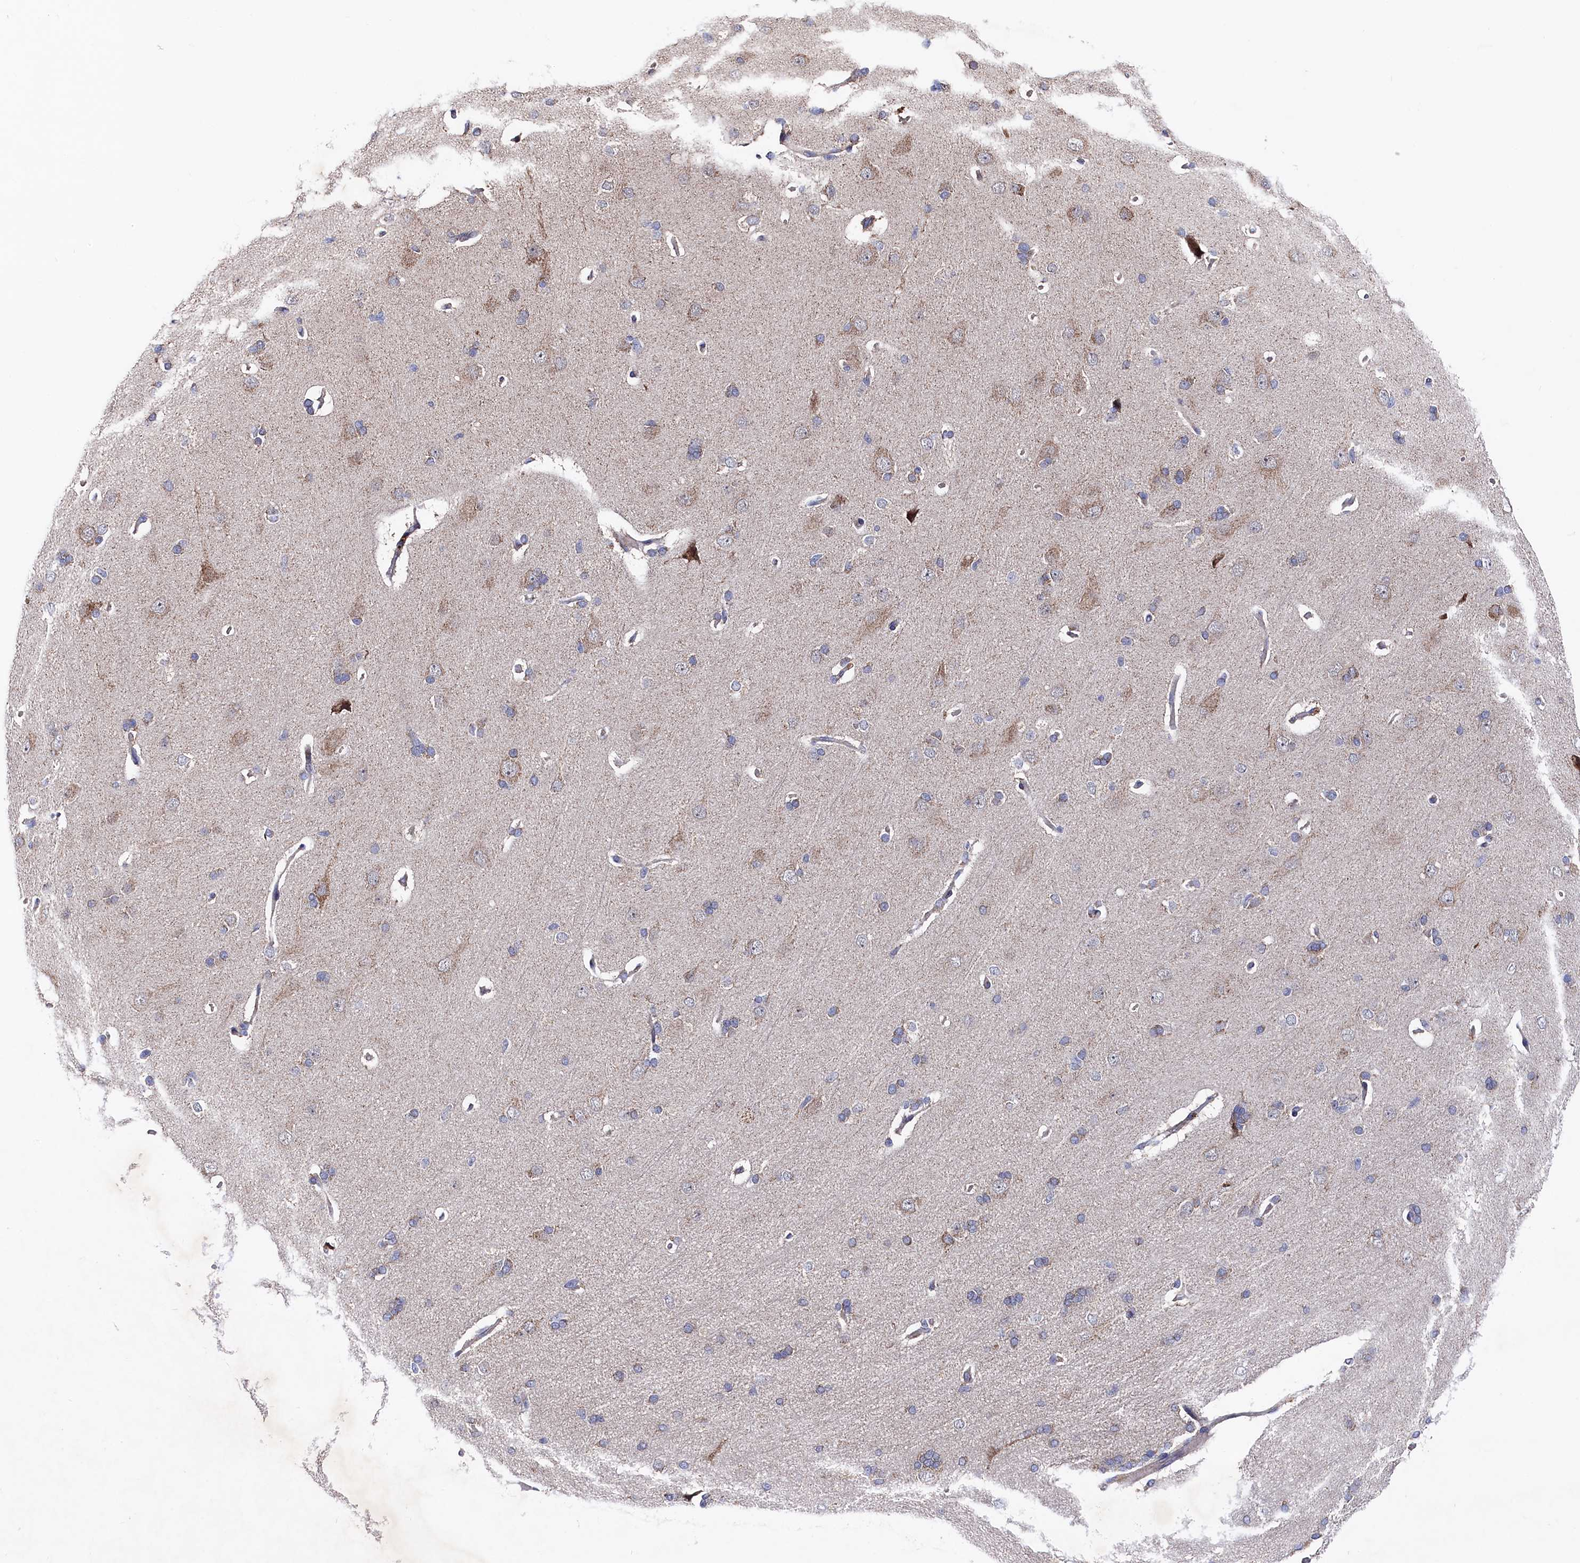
{"staining": {"intensity": "weak", "quantity": ">75%", "location": "cytoplasmic/membranous"}, "tissue": "cerebral cortex", "cell_type": "Endothelial cells", "image_type": "normal", "snomed": [{"axis": "morphology", "description": "Normal tissue, NOS"}, {"axis": "topography", "description": "Cerebral cortex"}], "caption": "Endothelial cells show weak cytoplasmic/membranous expression in about >75% of cells in normal cerebral cortex. The protein of interest is stained brown, and the nuclei are stained in blue (DAB IHC with brightfield microscopy, high magnification).", "gene": "CHCHD1", "patient": {"sex": "male", "age": 62}}